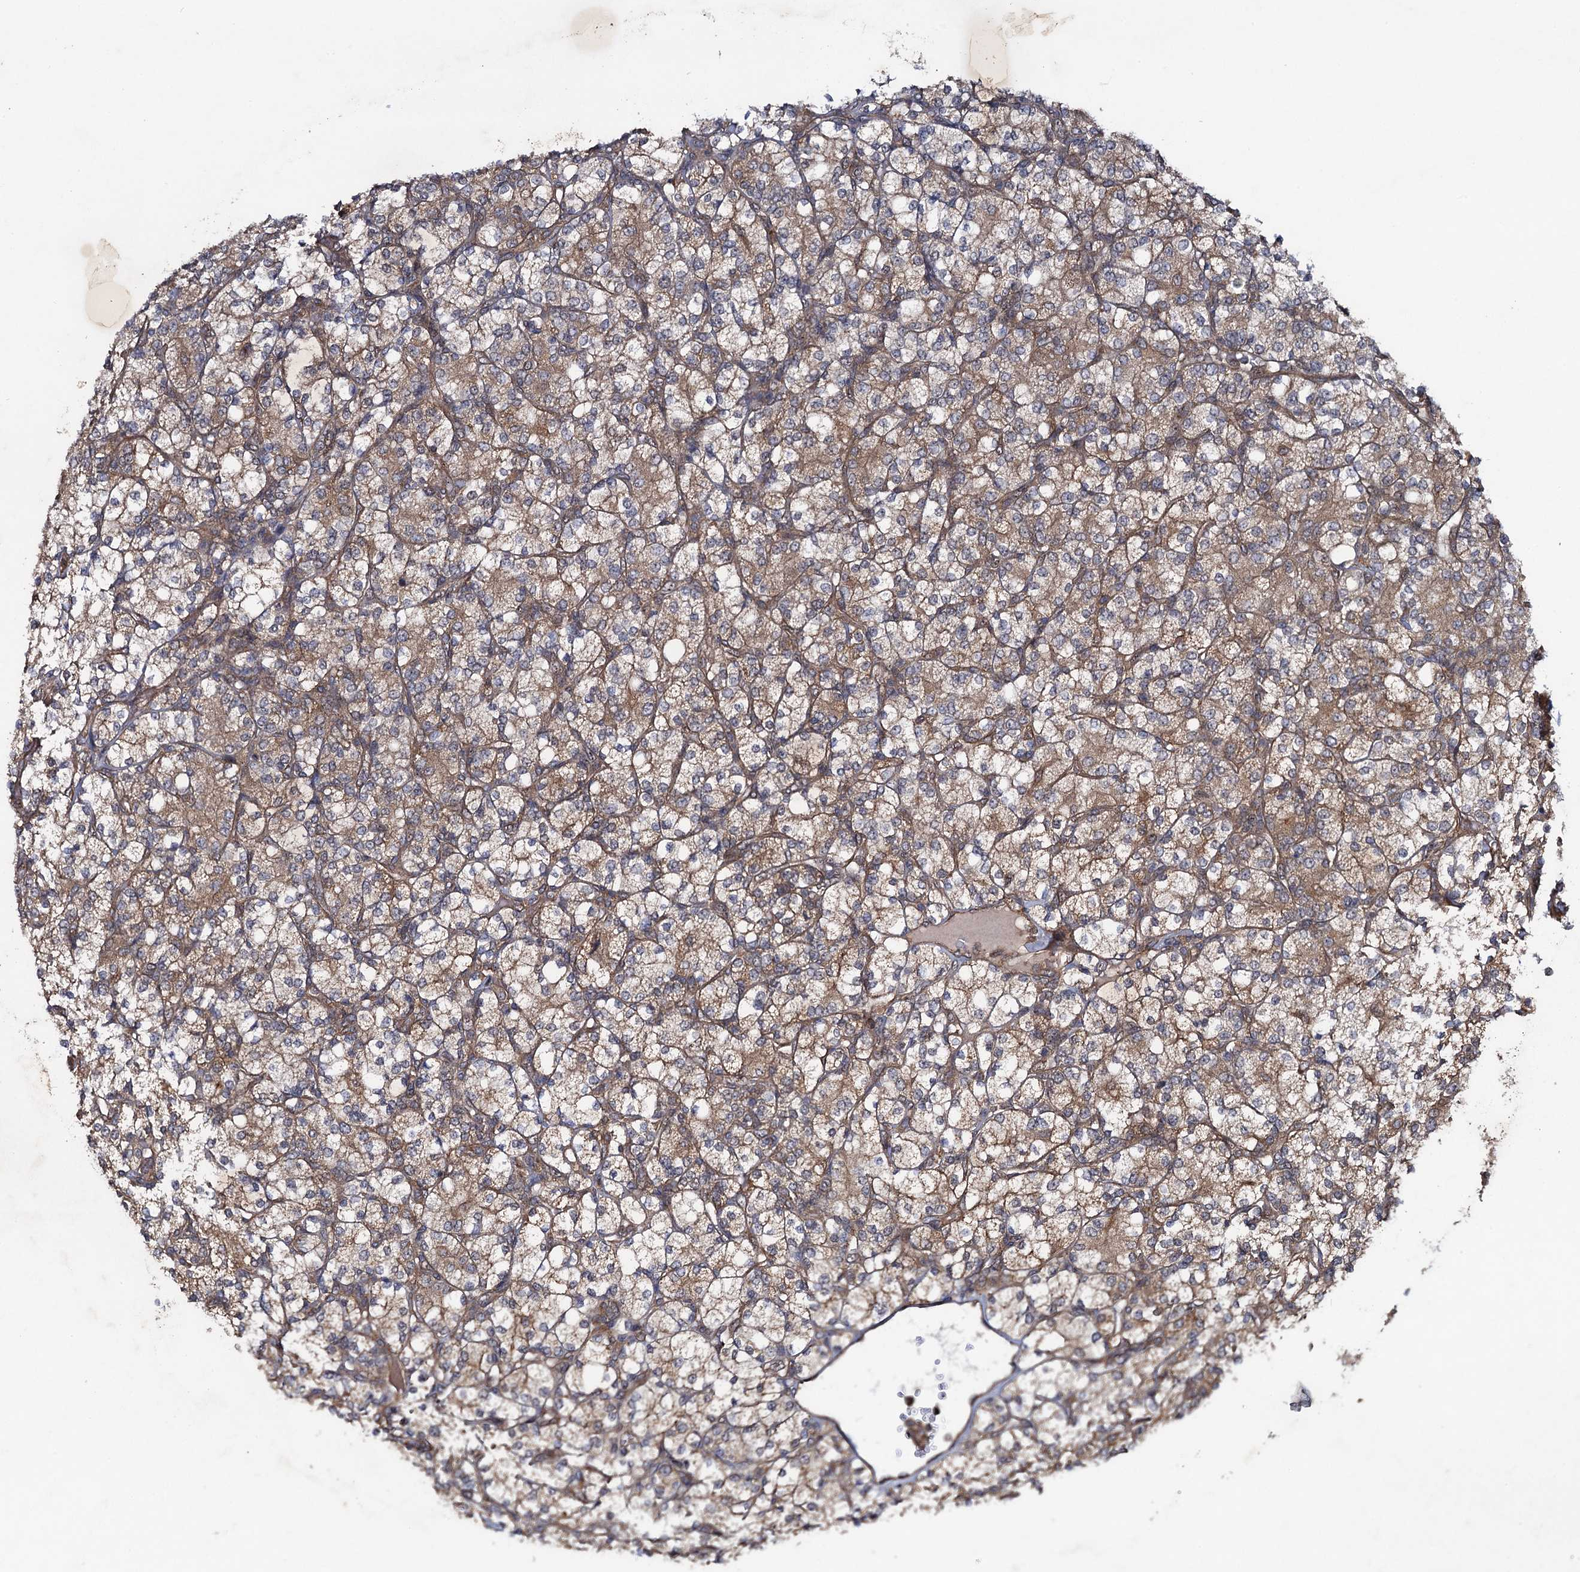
{"staining": {"intensity": "moderate", "quantity": ">75%", "location": "cytoplasmic/membranous"}, "tissue": "renal cancer", "cell_type": "Tumor cells", "image_type": "cancer", "snomed": [{"axis": "morphology", "description": "Adenocarcinoma, NOS"}, {"axis": "topography", "description": "Kidney"}], "caption": "Moderate cytoplasmic/membranous expression for a protein is appreciated in approximately >75% of tumor cells of adenocarcinoma (renal) using immunohistochemistry (IHC).", "gene": "HAUS1", "patient": {"sex": "male", "age": 77}}